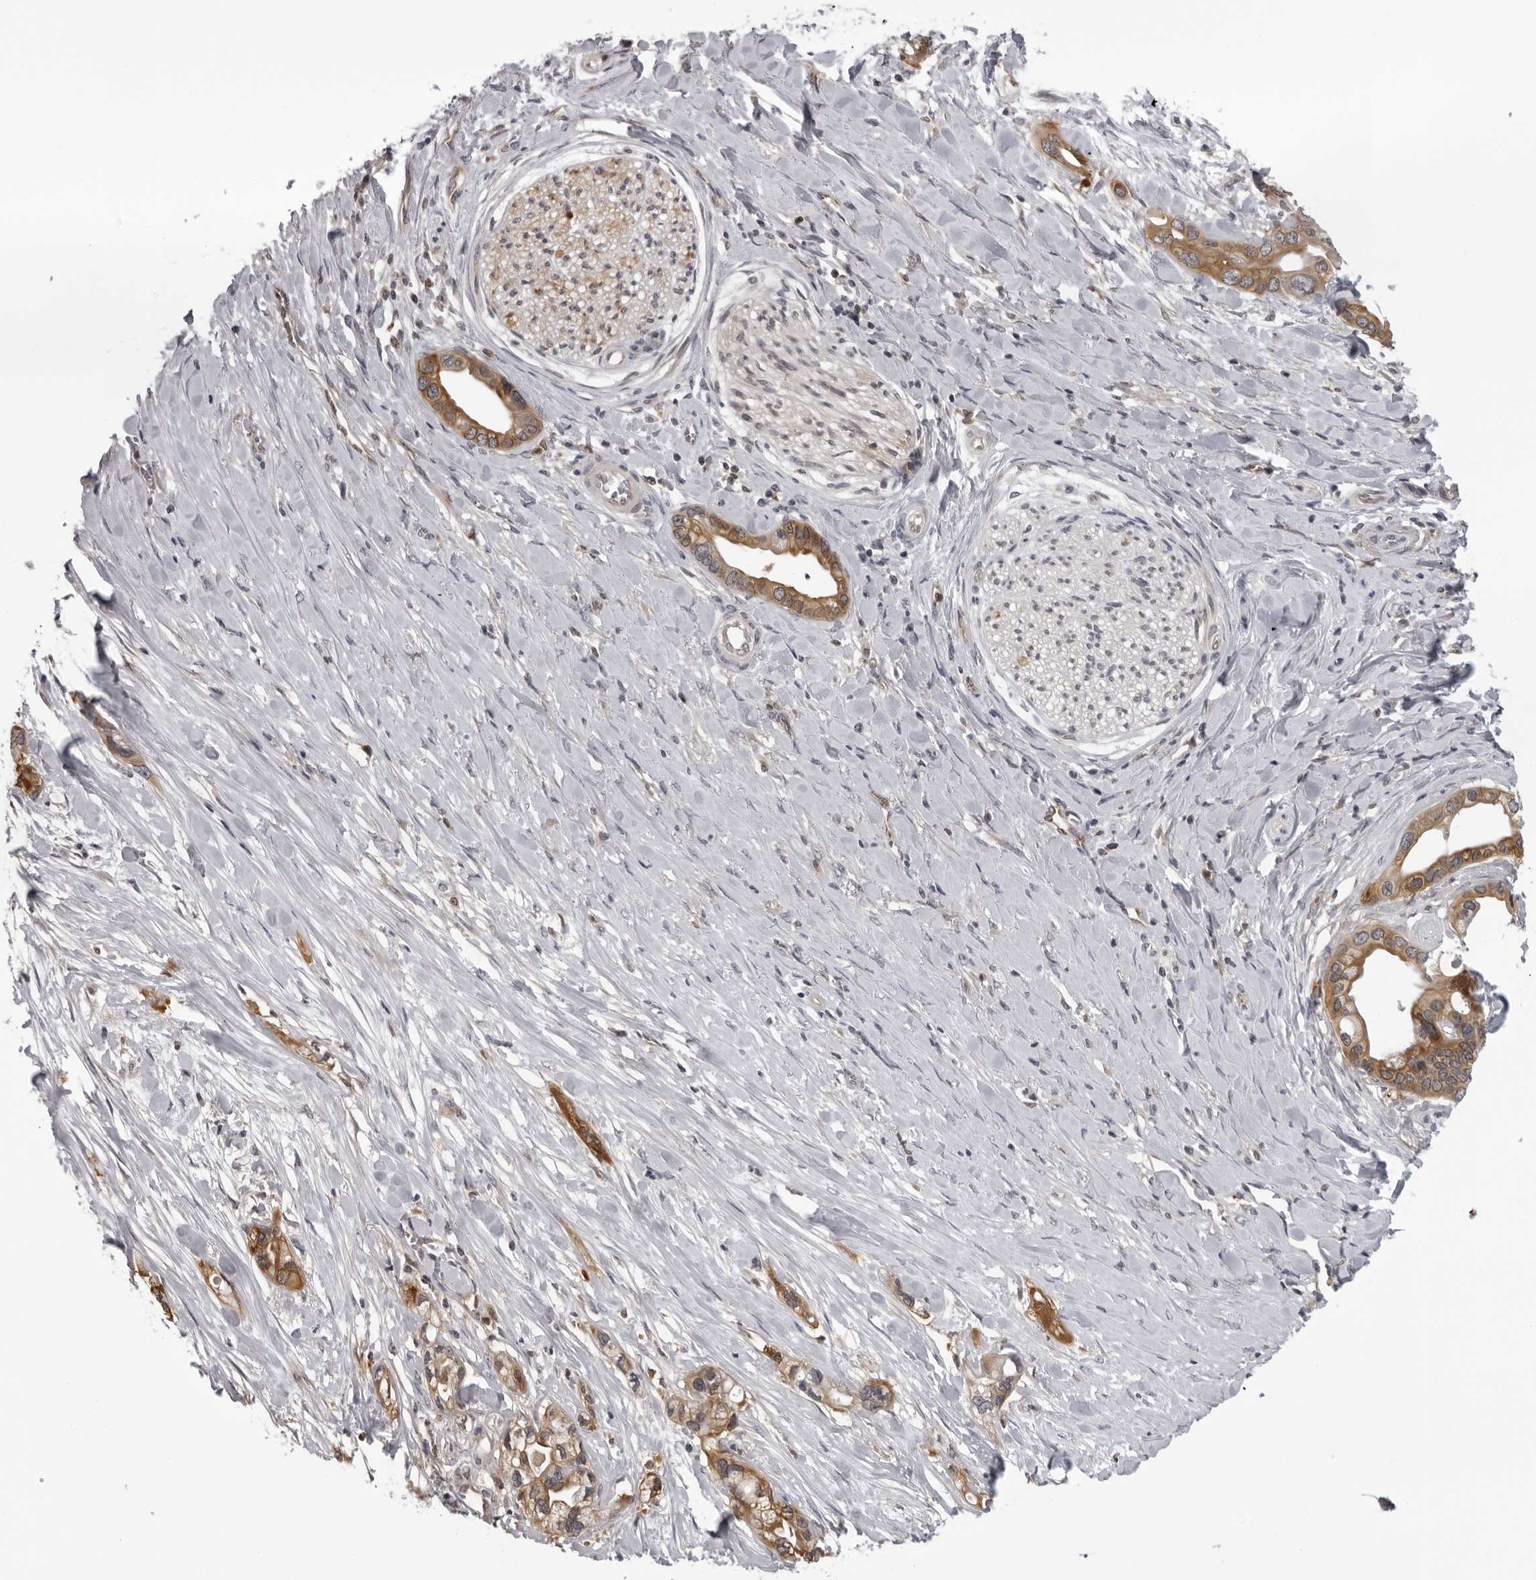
{"staining": {"intensity": "moderate", "quantity": ">75%", "location": "cytoplasmic/membranous"}, "tissue": "pancreatic cancer", "cell_type": "Tumor cells", "image_type": "cancer", "snomed": [{"axis": "morphology", "description": "Adenocarcinoma, NOS"}, {"axis": "topography", "description": "Pancreas"}], "caption": "Protein expression analysis of human pancreatic cancer (adenocarcinoma) reveals moderate cytoplasmic/membranous positivity in approximately >75% of tumor cells. (brown staining indicates protein expression, while blue staining denotes nuclei).", "gene": "MRPS15", "patient": {"sex": "female", "age": 77}}